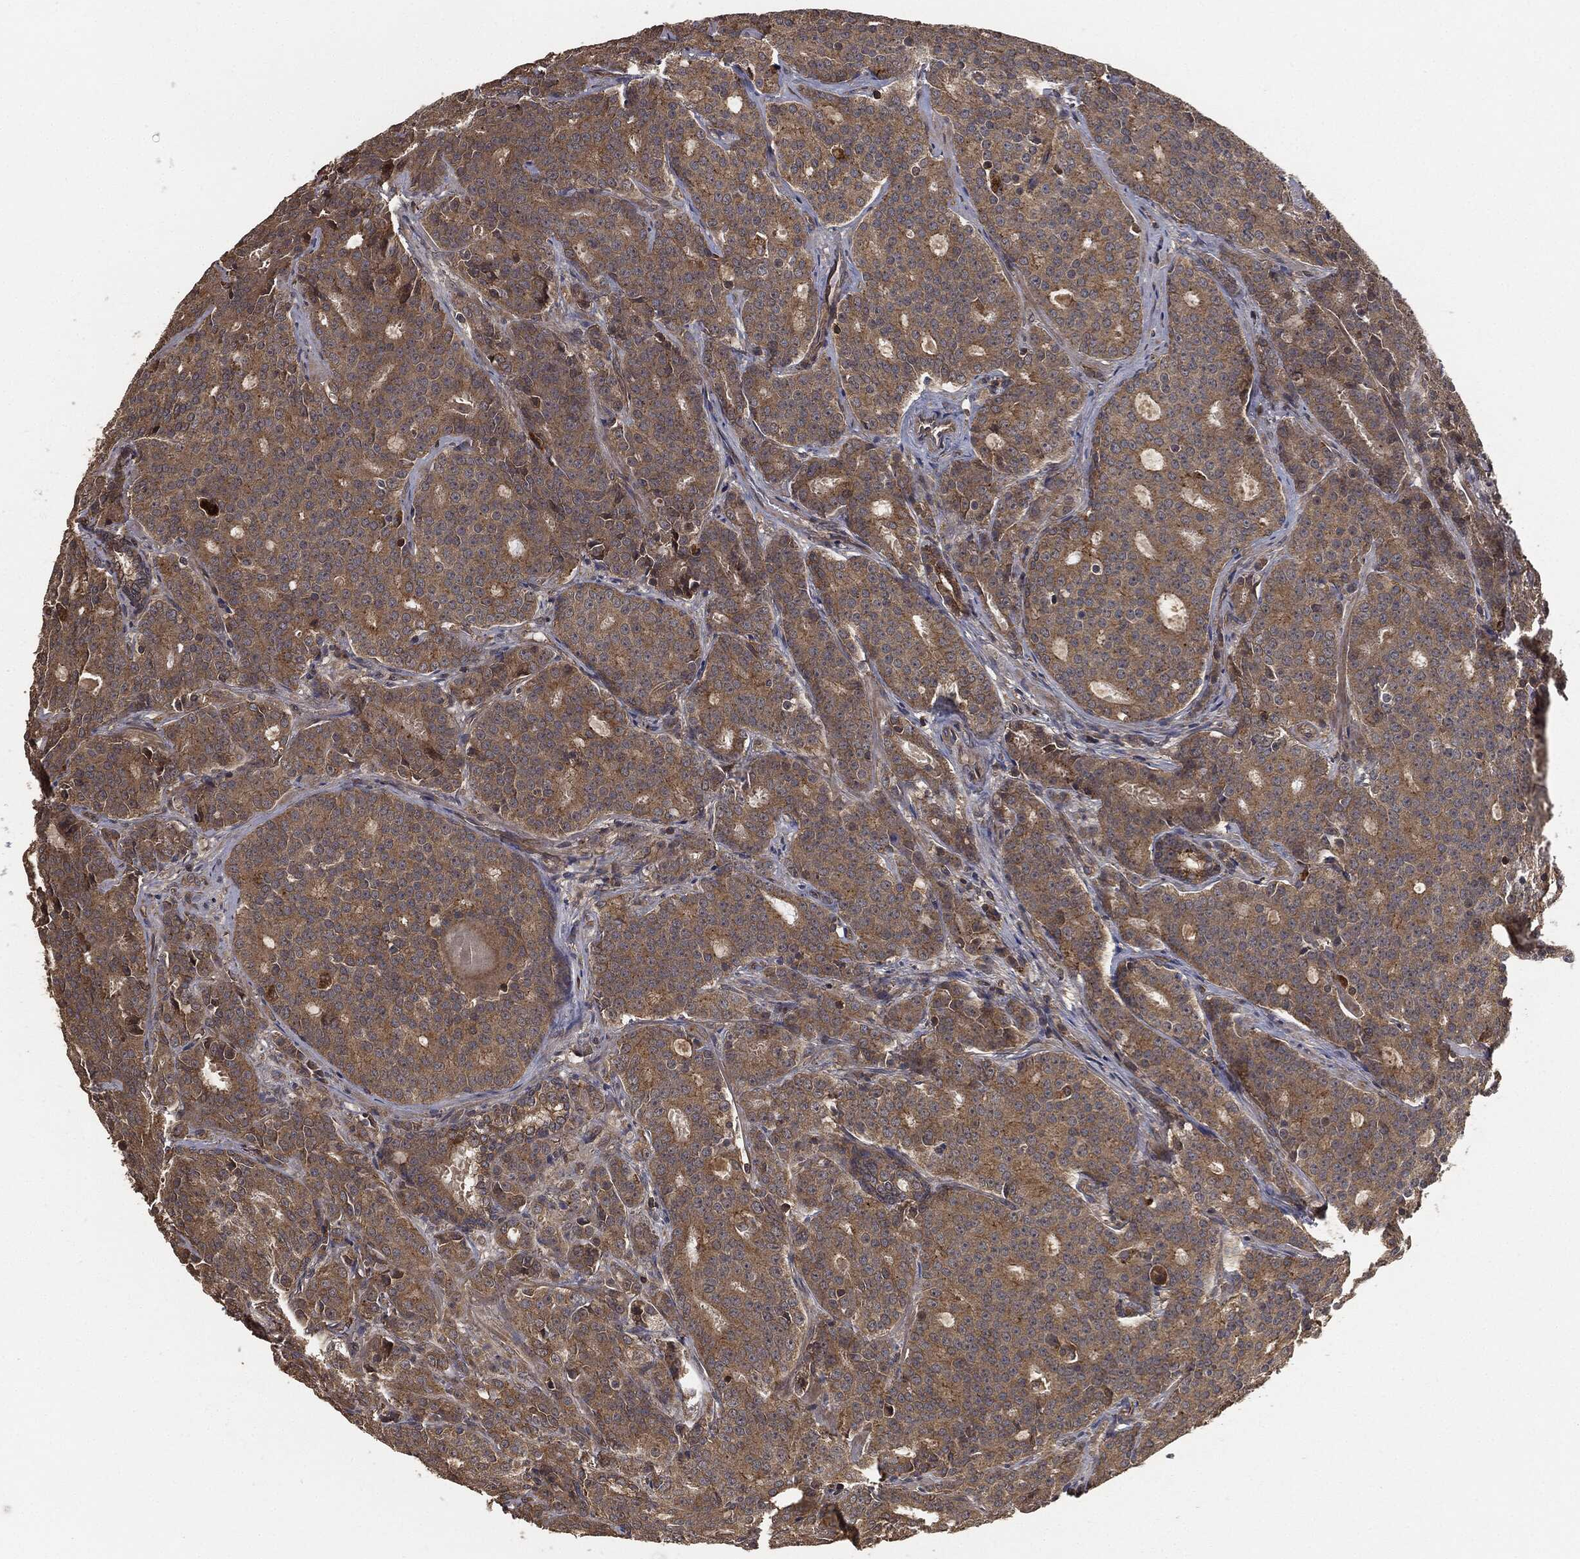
{"staining": {"intensity": "moderate", "quantity": "25%-75%", "location": "cytoplasmic/membranous"}, "tissue": "prostate cancer", "cell_type": "Tumor cells", "image_type": "cancer", "snomed": [{"axis": "morphology", "description": "Adenocarcinoma, NOS"}, {"axis": "topography", "description": "Prostate"}], "caption": "Prostate adenocarcinoma stained with immunohistochemistry shows moderate cytoplasmic/membranous staining in about 25%-75% of tumor cells. (Stains: DAB in brown, nuclei in blue, Microscopy: brightfield microscopy at high magnification).", "gene": "ERBIN", "patient": {"sex": "male", "age": 71}}